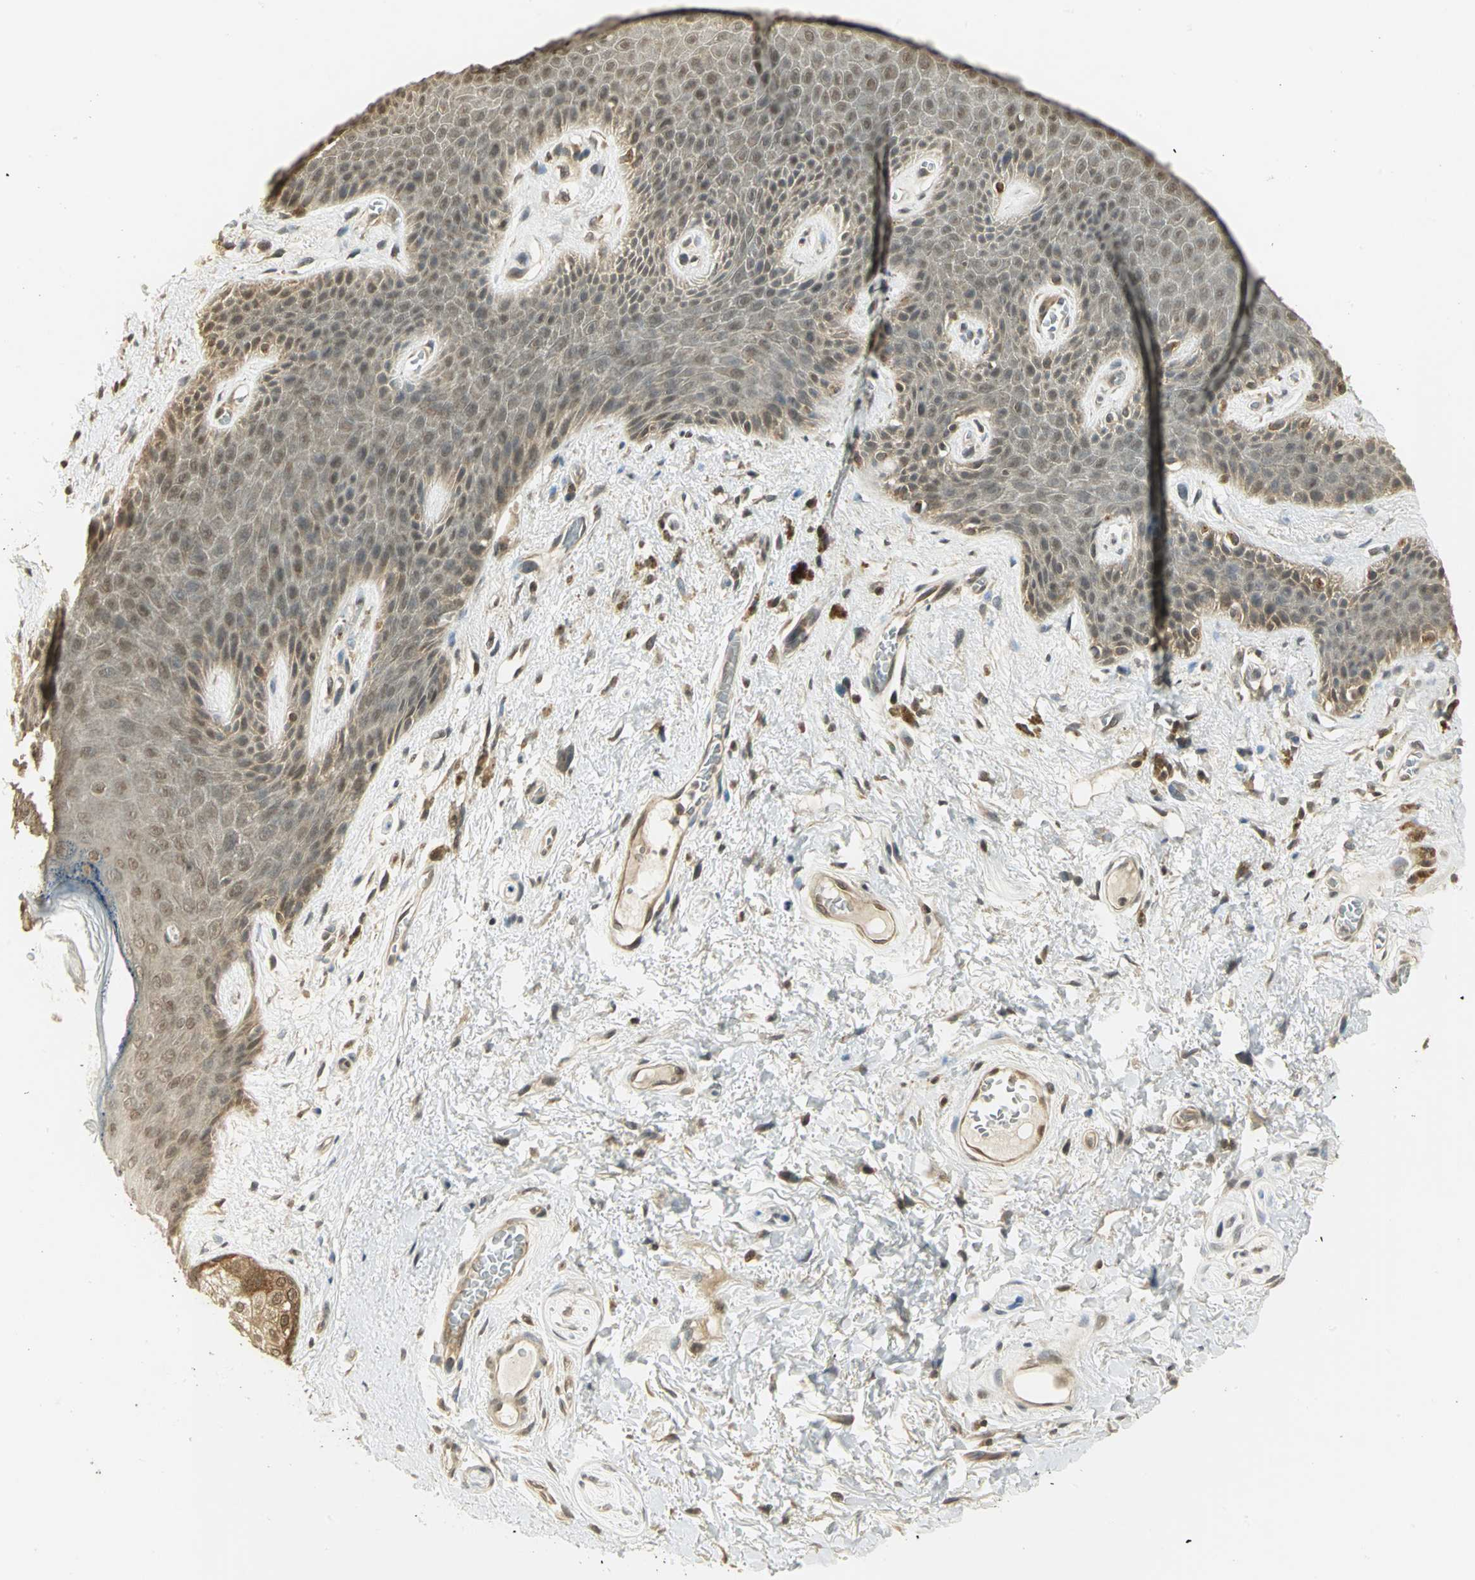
{"staining": {"intensity": "weak", "quantity": ">75%", "location": "cytoplasmic/membranous,nuclear"}, "tissue": "skin", "cell_type": "Epidermal cells", "image_type": "normal", "snomed": [{"axis": "morphology", "description": "Normal tissue, NOS"}, {"axis": "topography", "description": "Anal"}], "caption": "High-power microscopy captured an immunohistochemistry histopathology image of normal skin, revealing weak cytoplasmic/membranous,nuclear positivity in approximately >75% of epidermal cells. The staining was performed using DAB, with brown indicating positive protein expression. Nuclei are stained blue with hematoxylin.", "gene": "CDC34", "patient": {"sex": "female", "age": 46}}